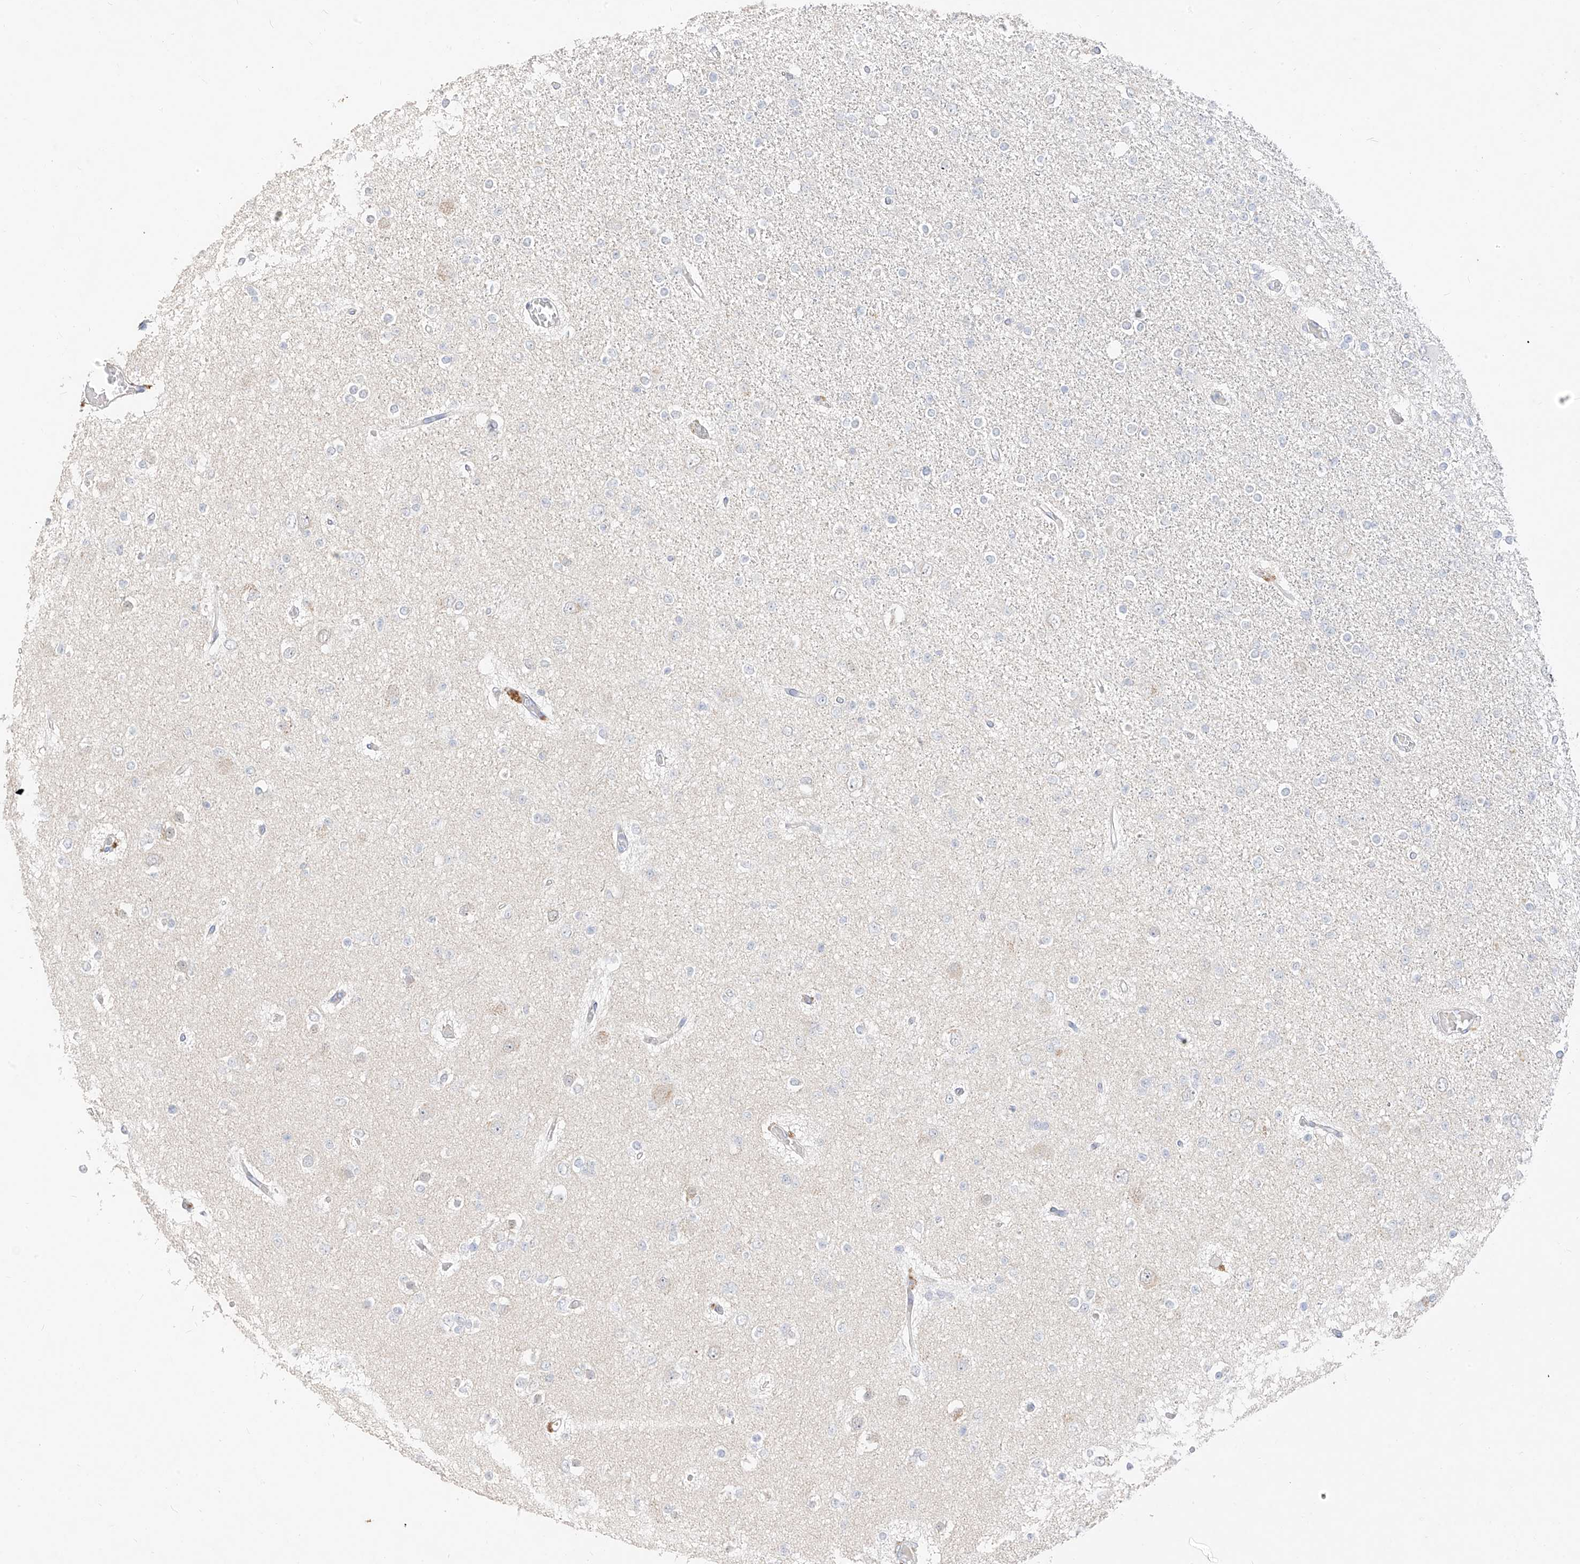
{"staining": {"intensity": "negative", "quantity": "none", "location": "none"}, "tissue": "glioma", "cell_type": "Tumor cells", "image_type": "cancer", "snomed": [{"axis": "morphology", "description": "Glioma, malignant, Low grade"}, {"axis": "topography", "description": "Brain"}], "caption": "A high-resolution micrograph shows IHC staining of glioma, which demonstrates no significant expression in tumor cells. (Stains: DAB immunohistochemistry with hematoxylin counter stain, Microscopy: brightfield microscopy at high magnification).", "gene": "ZZEF1", "patient": {"sex": "female", "age": 22}}